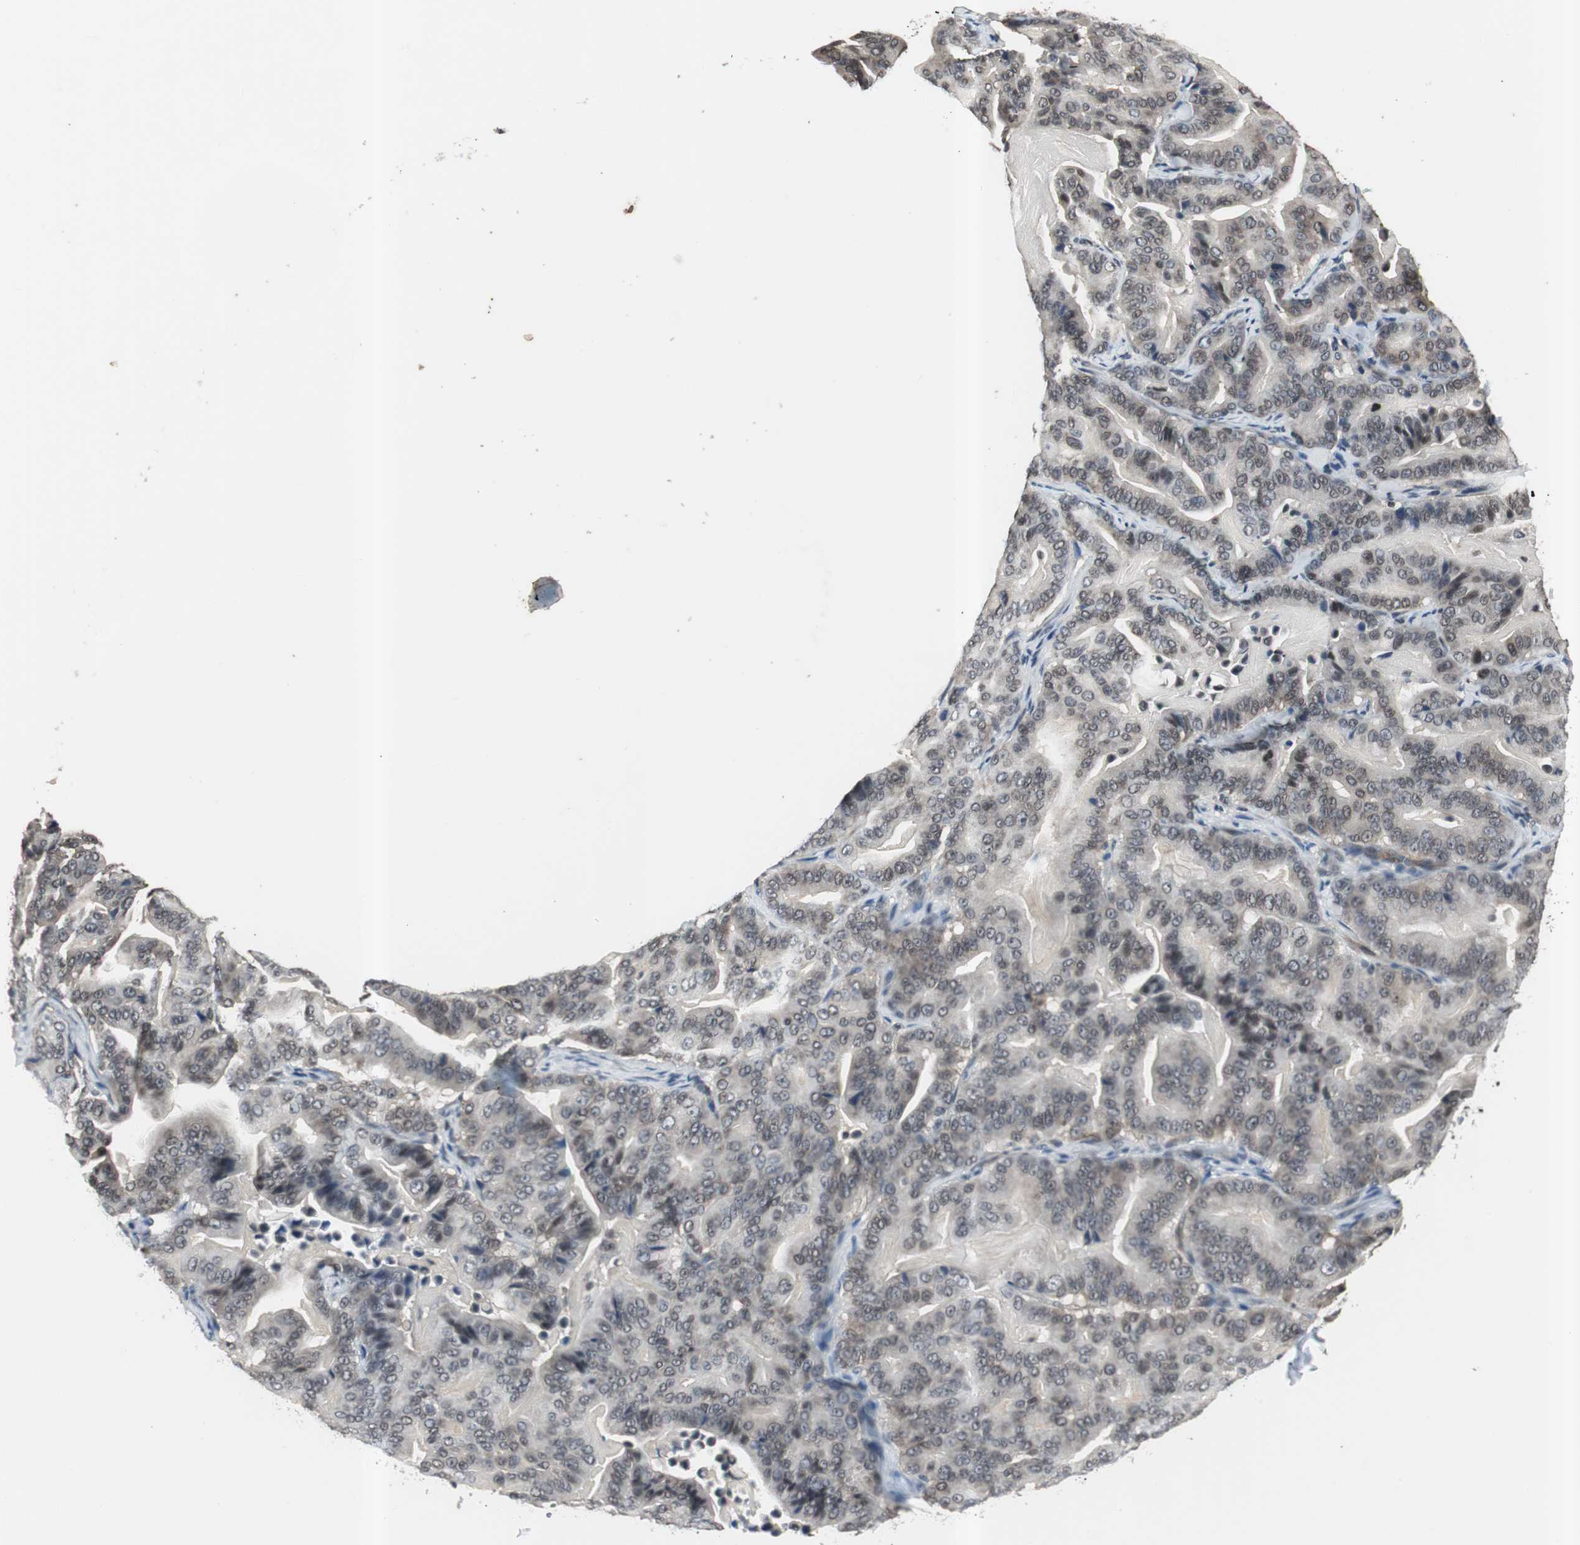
{"staining": {"intensity": "weak", "quantity": "<25%", "location": "cytoplasmic/membranous"}, "tissue": "pancreatic cancer", "cell_type": "Tumor cells", "image_type": "cancer", "snomed": [{"axis": "morphology", "description": "Adenocarcinoma, NOS"}, {"axis": "topography", "description": "Pancreas"}], "caption": "An image of human pancreatic cancer is negative for staining in tumor cells. (Immunohistochemistry, brightfield microscopy, high magnification).", "gene": "SMAD1", "patient": {"sex": "male", "age": 63}}